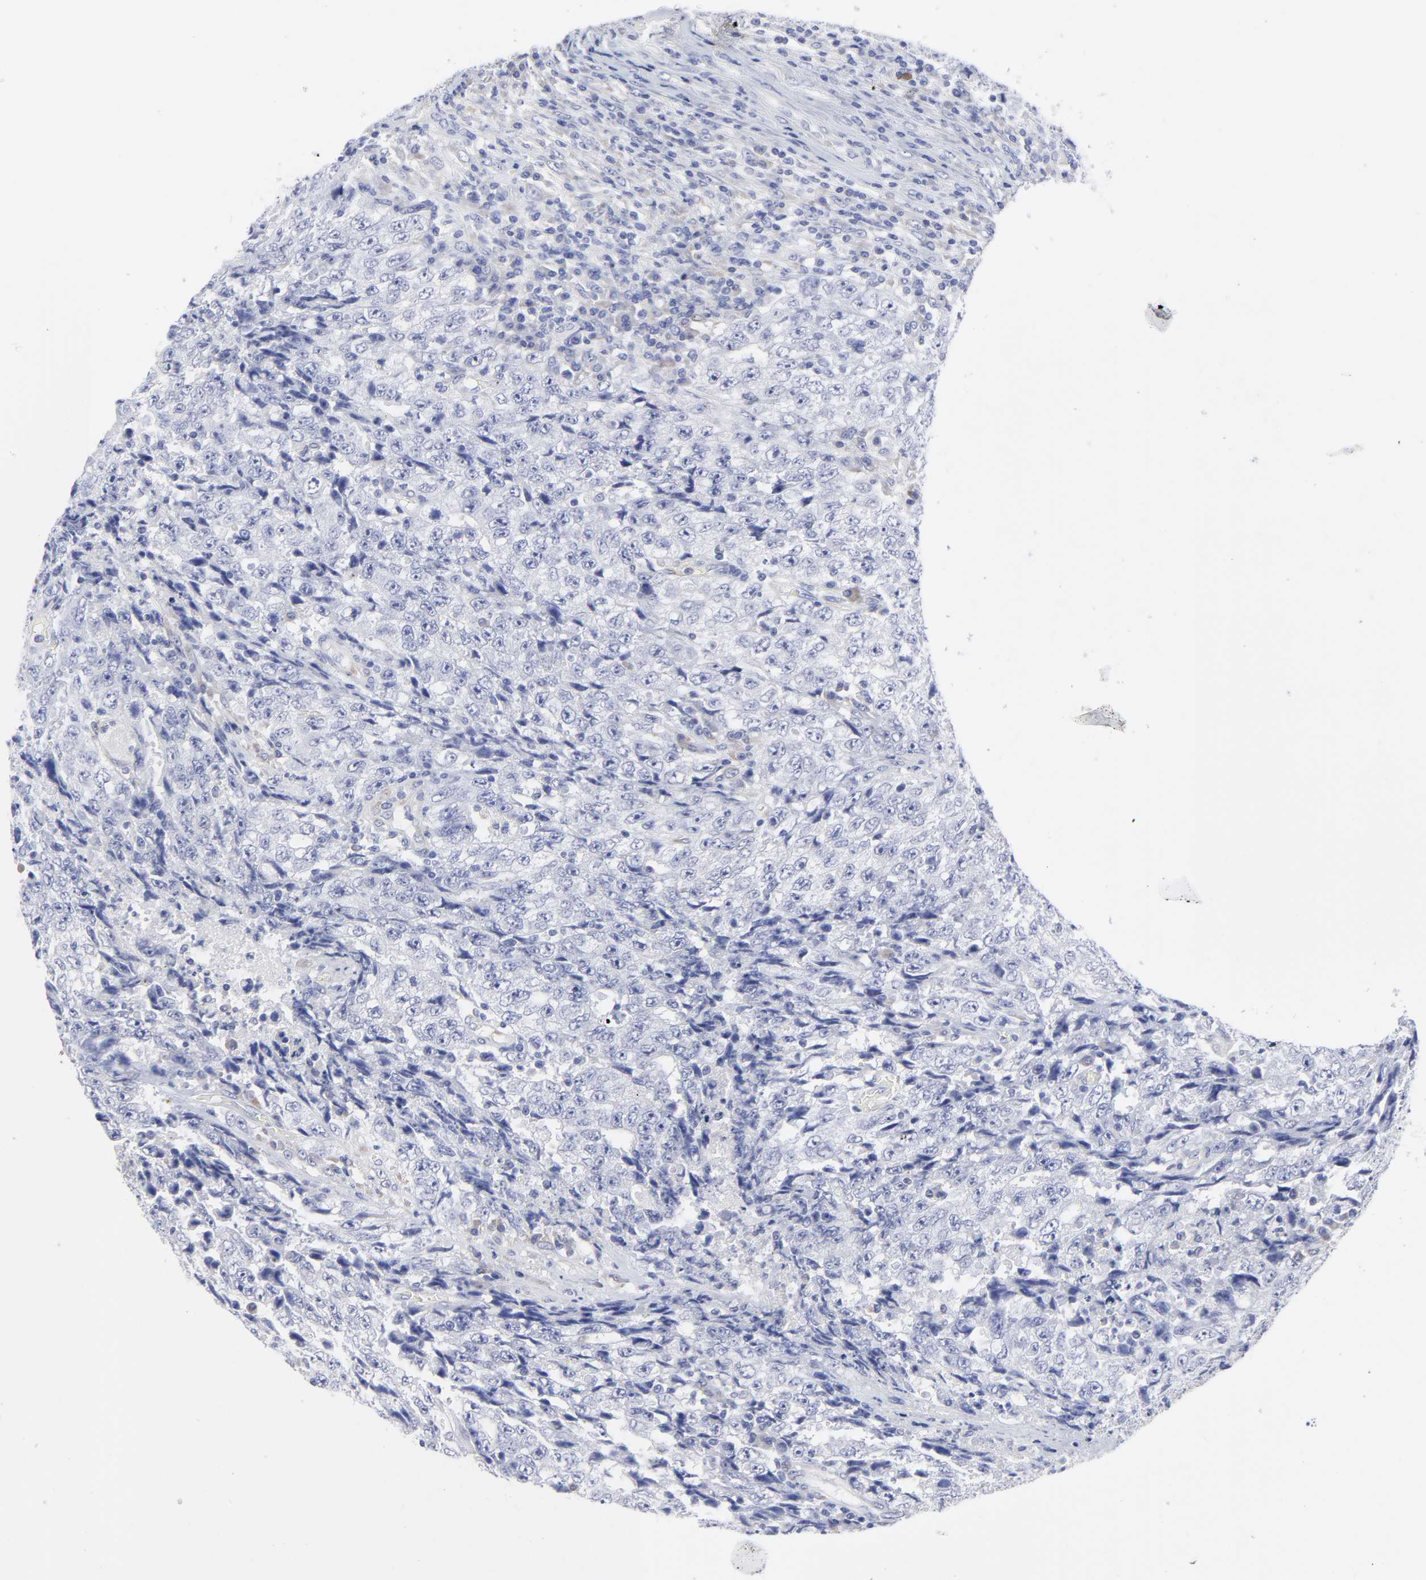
{"staining": {"intensity": "negative", "quantity": "none", "location": "none"}, "tissue": "testis cancer", "cell_type": "Tumor cells", "image_type": "cancer", "snomed": [{"axis": "morphology", "description": "Necrosis, NOS"}, {"axis": "morphology", "description": "Carcinoma, Embryonal, NOS"}, {"axis": "topography", "description": "Testis"}], "caption": "A high-resolution image shows immunohistochemistry (IHC) staining of testis cancer (embryonal carcinoma), which demonstrates no significant staining in tumor cells.", "gene": "DUSP9", "patient": {"sex": "male", "age": 19}}